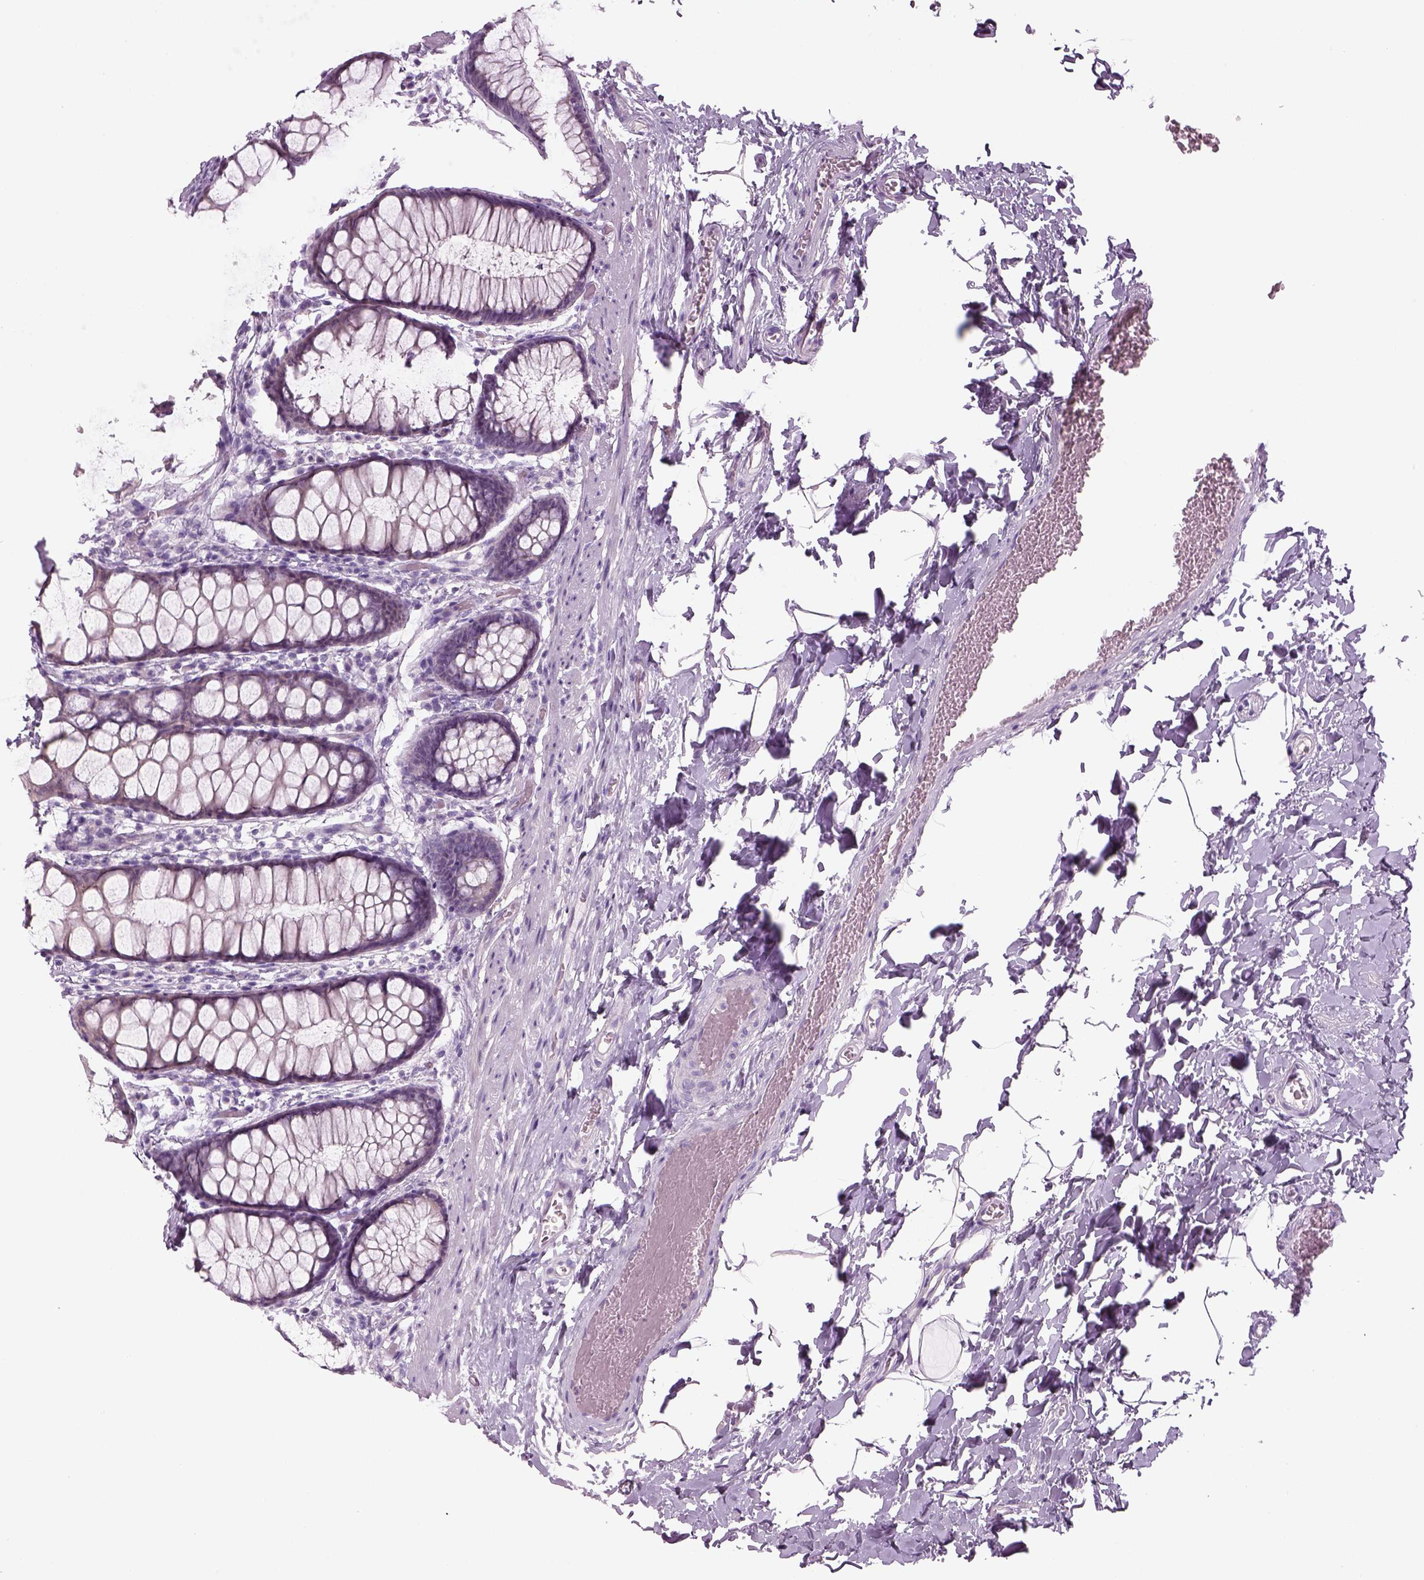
{"staining": {"intensity": "negative", "quantity": "none", "location": "none"}, "tissue": "rectum", "cell_type": "Glandular cells", "image_type": "normal", "snomed": [{"axis": "morphology", "description": "Normal tissue, NOS"}, {"axis": "topography", "description": "Rectum"}], "caption": "Immunohistochemistry (IHC) image of benign rectum: rectum stained with DAB (3,3'-diaminobenzidine) displays no significant protein positivity in glandular cells. (DAB IHC with hematoxylin counter stain).", "gene": "MDH1B", "patient": {"sex": "female", "age": 62}}